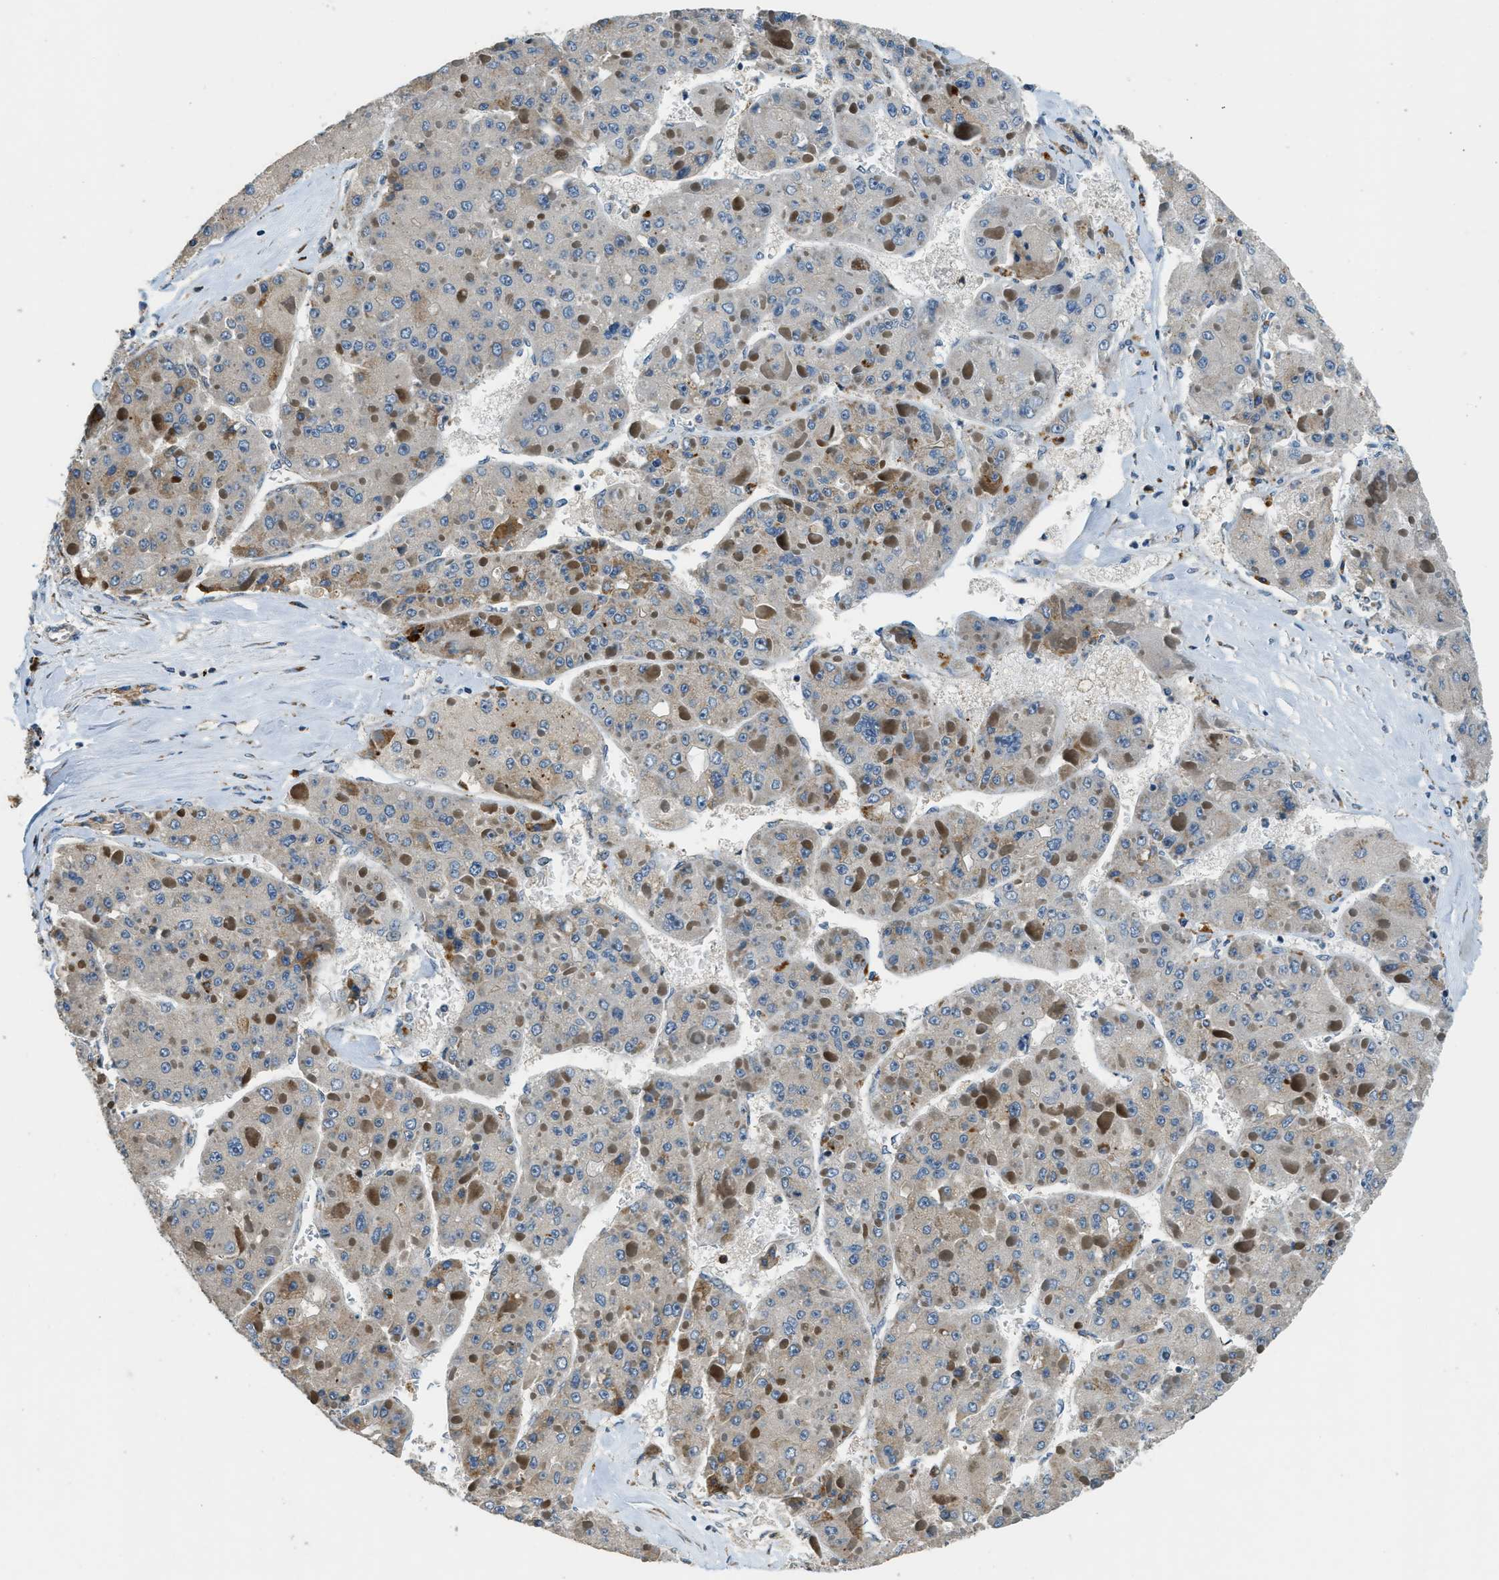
{"staining": {"intensity": "negative", "quantity": "none", "location": "none"}, "tissue": "liver cancer", "cell_type": "Tumor cells", "image_type": "cancer", "snomed": [{"axis": "morphology", "description": "Carcinoma, Hepatocellular, NOS"}, {"axis": "topography", "description": "Liver"}], "caption": "High magnification brightfield microscopy of liver cancer (hepatocellular carcinoma) stained with DAB (3,3'-diaminobenzidine) (brown) and counterstained with hematoxylin (blue): tumor cells show no significant staining.", "gene": "HERC2", "patient": {"sex": "female", "age": 73}}